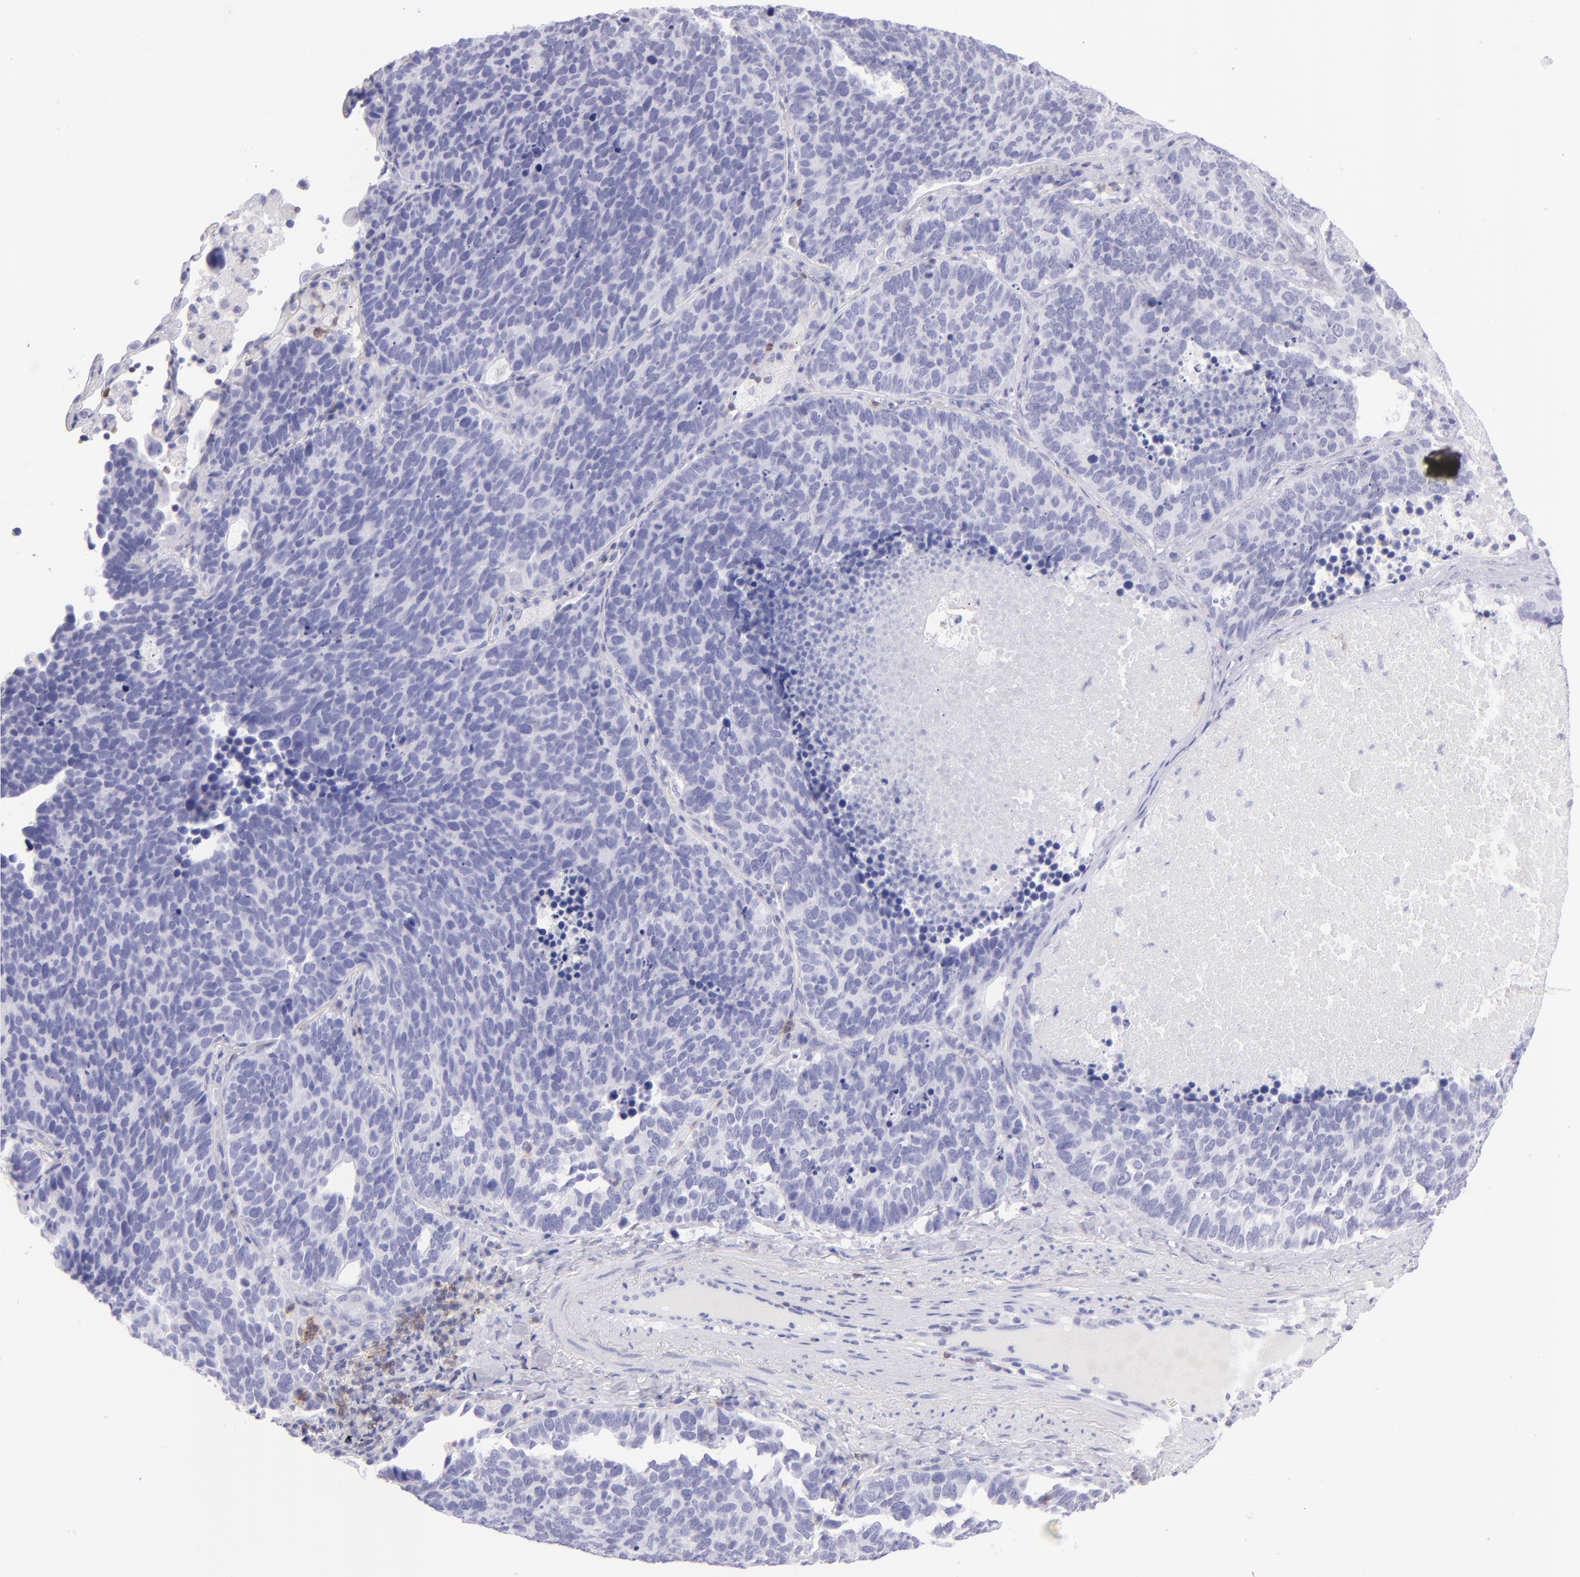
{"staining": {"intensity": "negative", "quantity": "none", "location": "none"}, "tissue": "lung cancer", "cell_type": "Tumor cells", "image_type": "cancer", "snomed": [{"axis": "morphology", "description": "Neoplasm, malignant, NOS"}, {"axis": "topography", "description": "Lung"}], "caption": "Tumor cells are negative for protein expression in human malignant neoplasm (lung).", "gene": "CD69", "patient": {"sex": "female", "age": 75}}